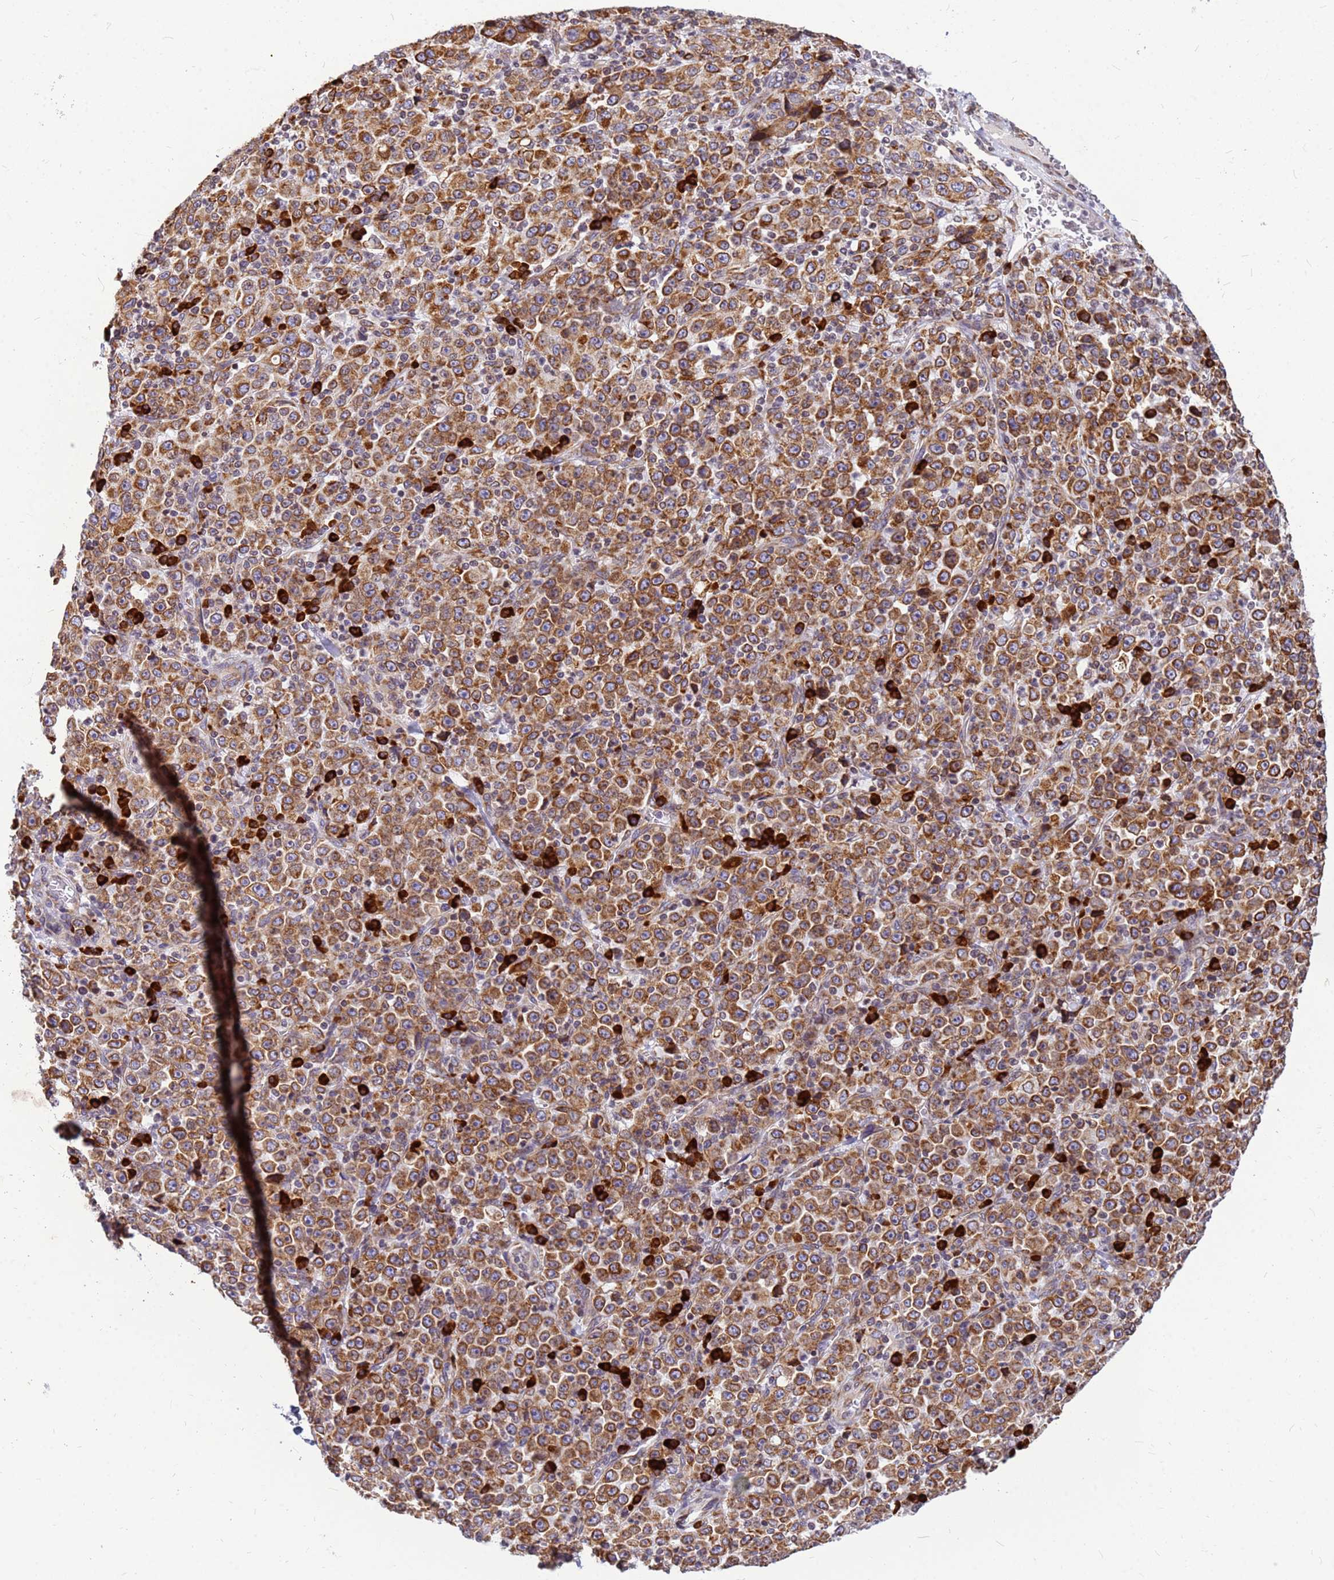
{"staining": {"intensity": "moderate", "quantity": ">75%", "location": "cytoplasmic/membranous"}, "tissue": "stomach cancer", "cell_type": "Tumor cells", "image_type": "cancer", "snomed": [{"axis": "morphology", "description": "Normal tissue, NOS"}, {"axis": "morphology", "description": "Adenocarcinoma, NOS"}, {"axis": "topography", "description": "Stomach, upper"}, {"axis": "topography", "description": "Stomach"}], "caption": "Stomach cancer (adenocarcinoma) stained with DAB IHC shows medium levels of moderate cytoplasmic/membranous staining in about >75% of tumor cells. (IHC, brightfield microscopy, high magnification).", "gene": "SSR4", "patient": {"sex": "male", "age": 59}}